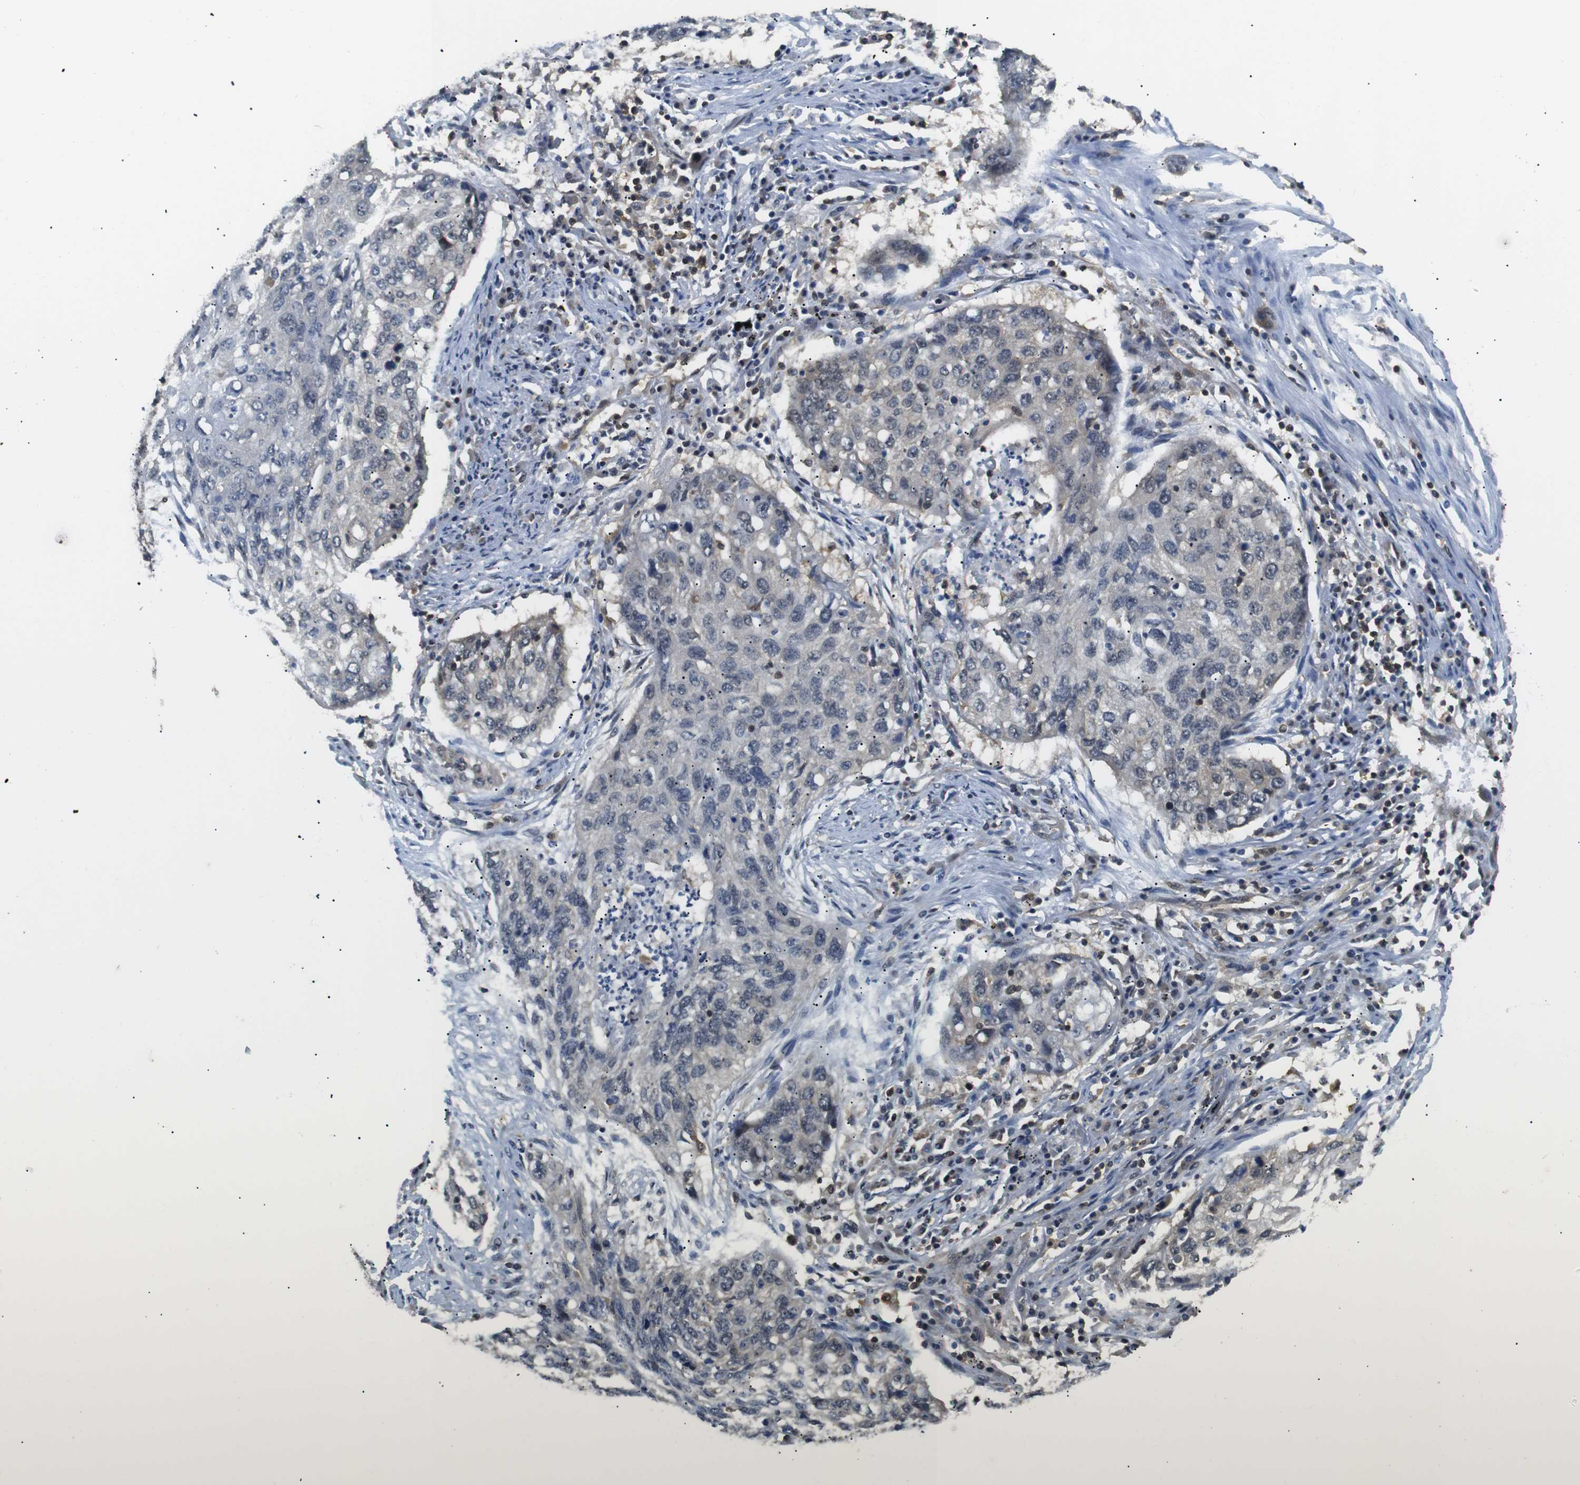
{"staining": {"intensity": "negative", "quantity": "none", "location": "none"}, "tissue": "lung cancer", "cell_type": "Tumor cells", "image_type": "cancer", "snomed": [{"axis": "morphology", "description": "Squamous cell carcinoma, NOS"}, {"axis": "topography", "description": "Lung"}], "caption": "IHC histopathology image of lung cancer (squamous cell carcinoma) stained for a protein (brown), which reveals no positivity in tumor cells. (DAB immunohistochemistry visualized using brightfield microscopy, high magnification).", "gene": "UBXN1", "patient": {"sex": "female", "age": 63}}